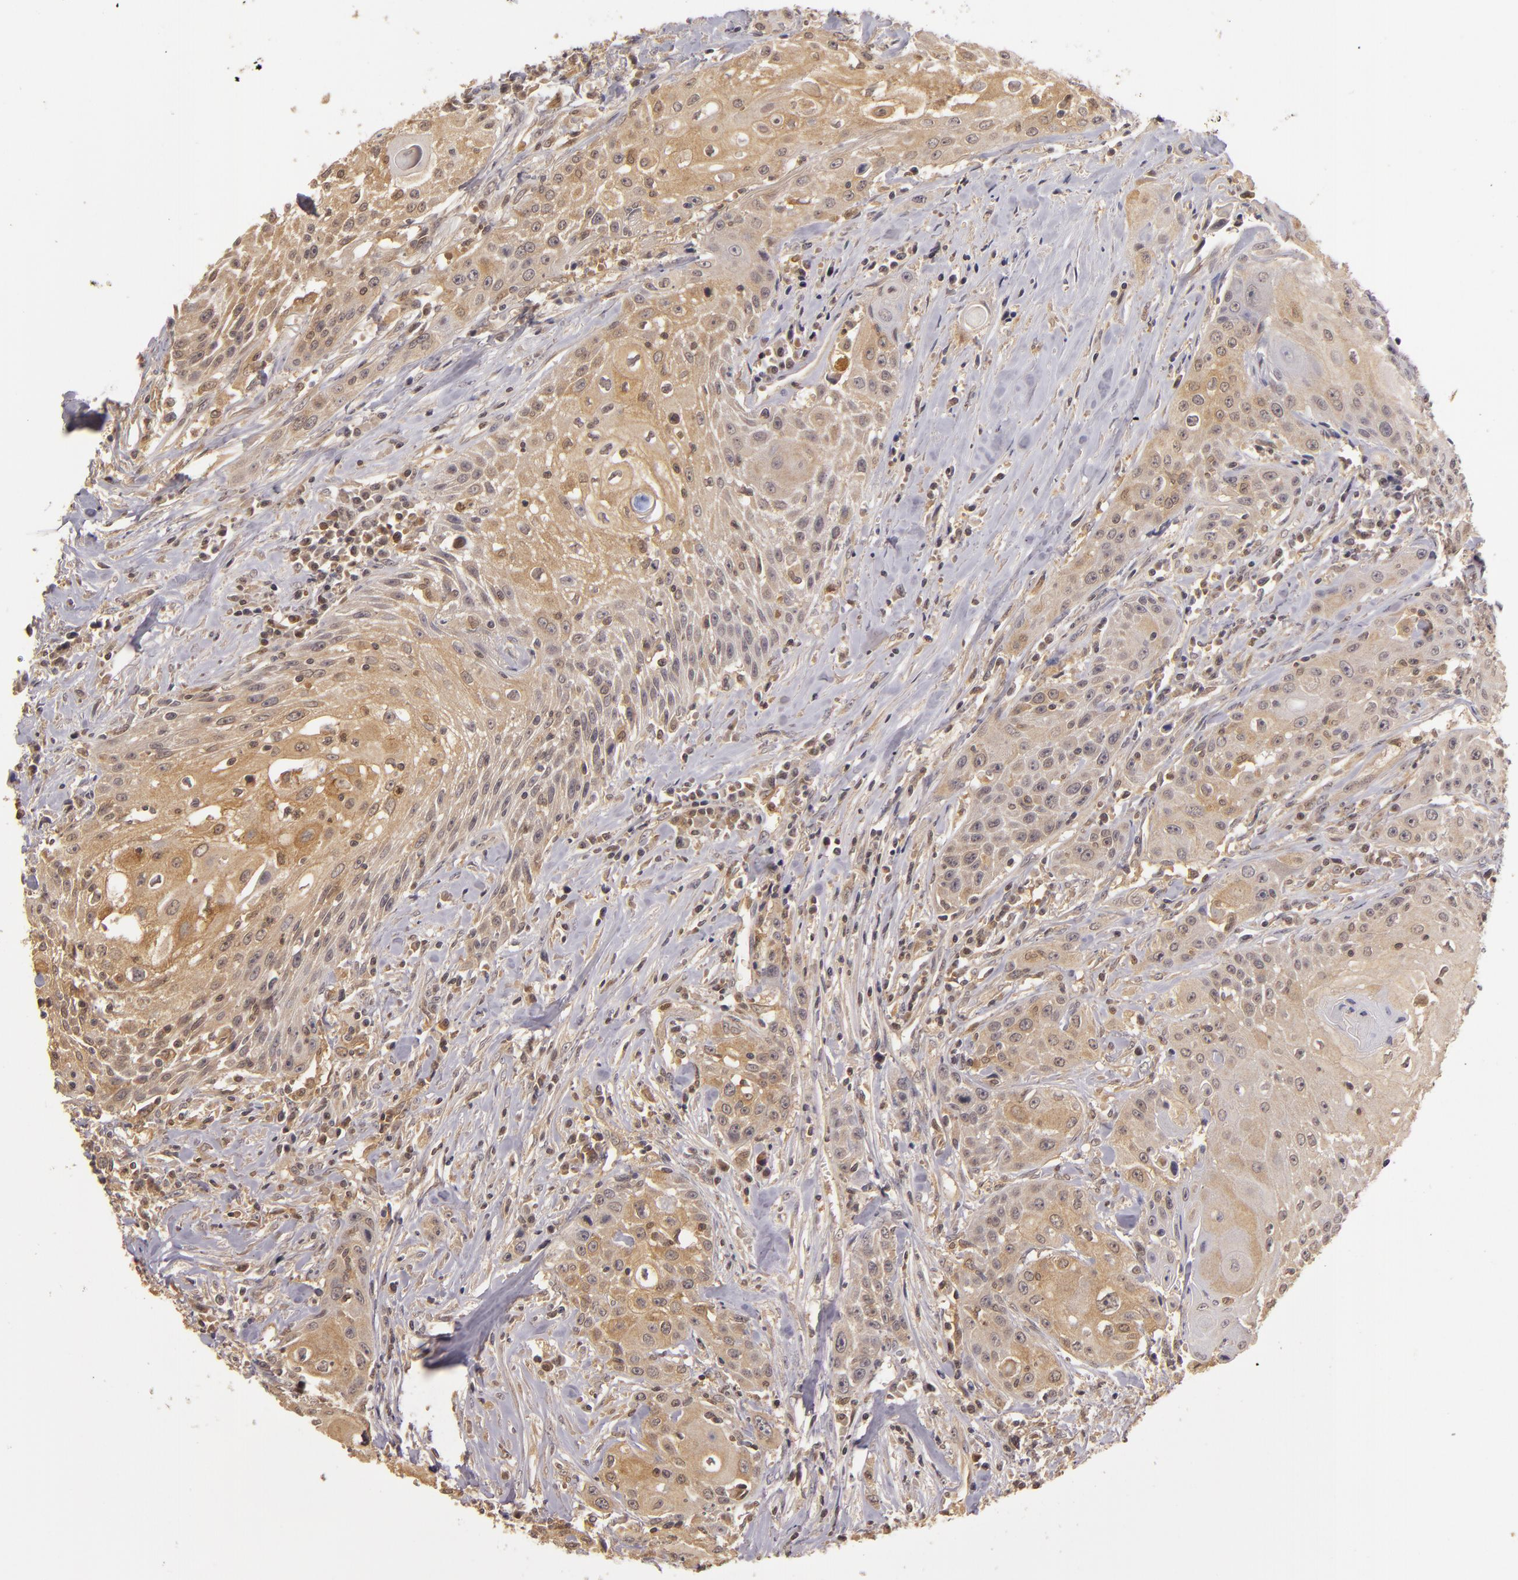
{"staining": {"intensity": "weak", "quantity": ">75%", "location": "cytoplasmic/membranous,nuclear"}, "tissue": "head and neck cancer", "cell_type": "Tumor cells", "image_type": "cancer", "snomed": [{"axis": "morphology", "description": "Squamous cell carcinoma, NOS"}, {"axis": "topography", "description": "Oral tissue"}, {"axis": "topography", "description": "Head-Neck"}], "caption": "Protein expression by immunohistochemistry demonstrates weak cytoplasmic/membranous and nuclear staining in about >75% of tumor cells in head and neck cancer.", "gene": "LRG1", "patient": {"sex": "female", "age": 82}}